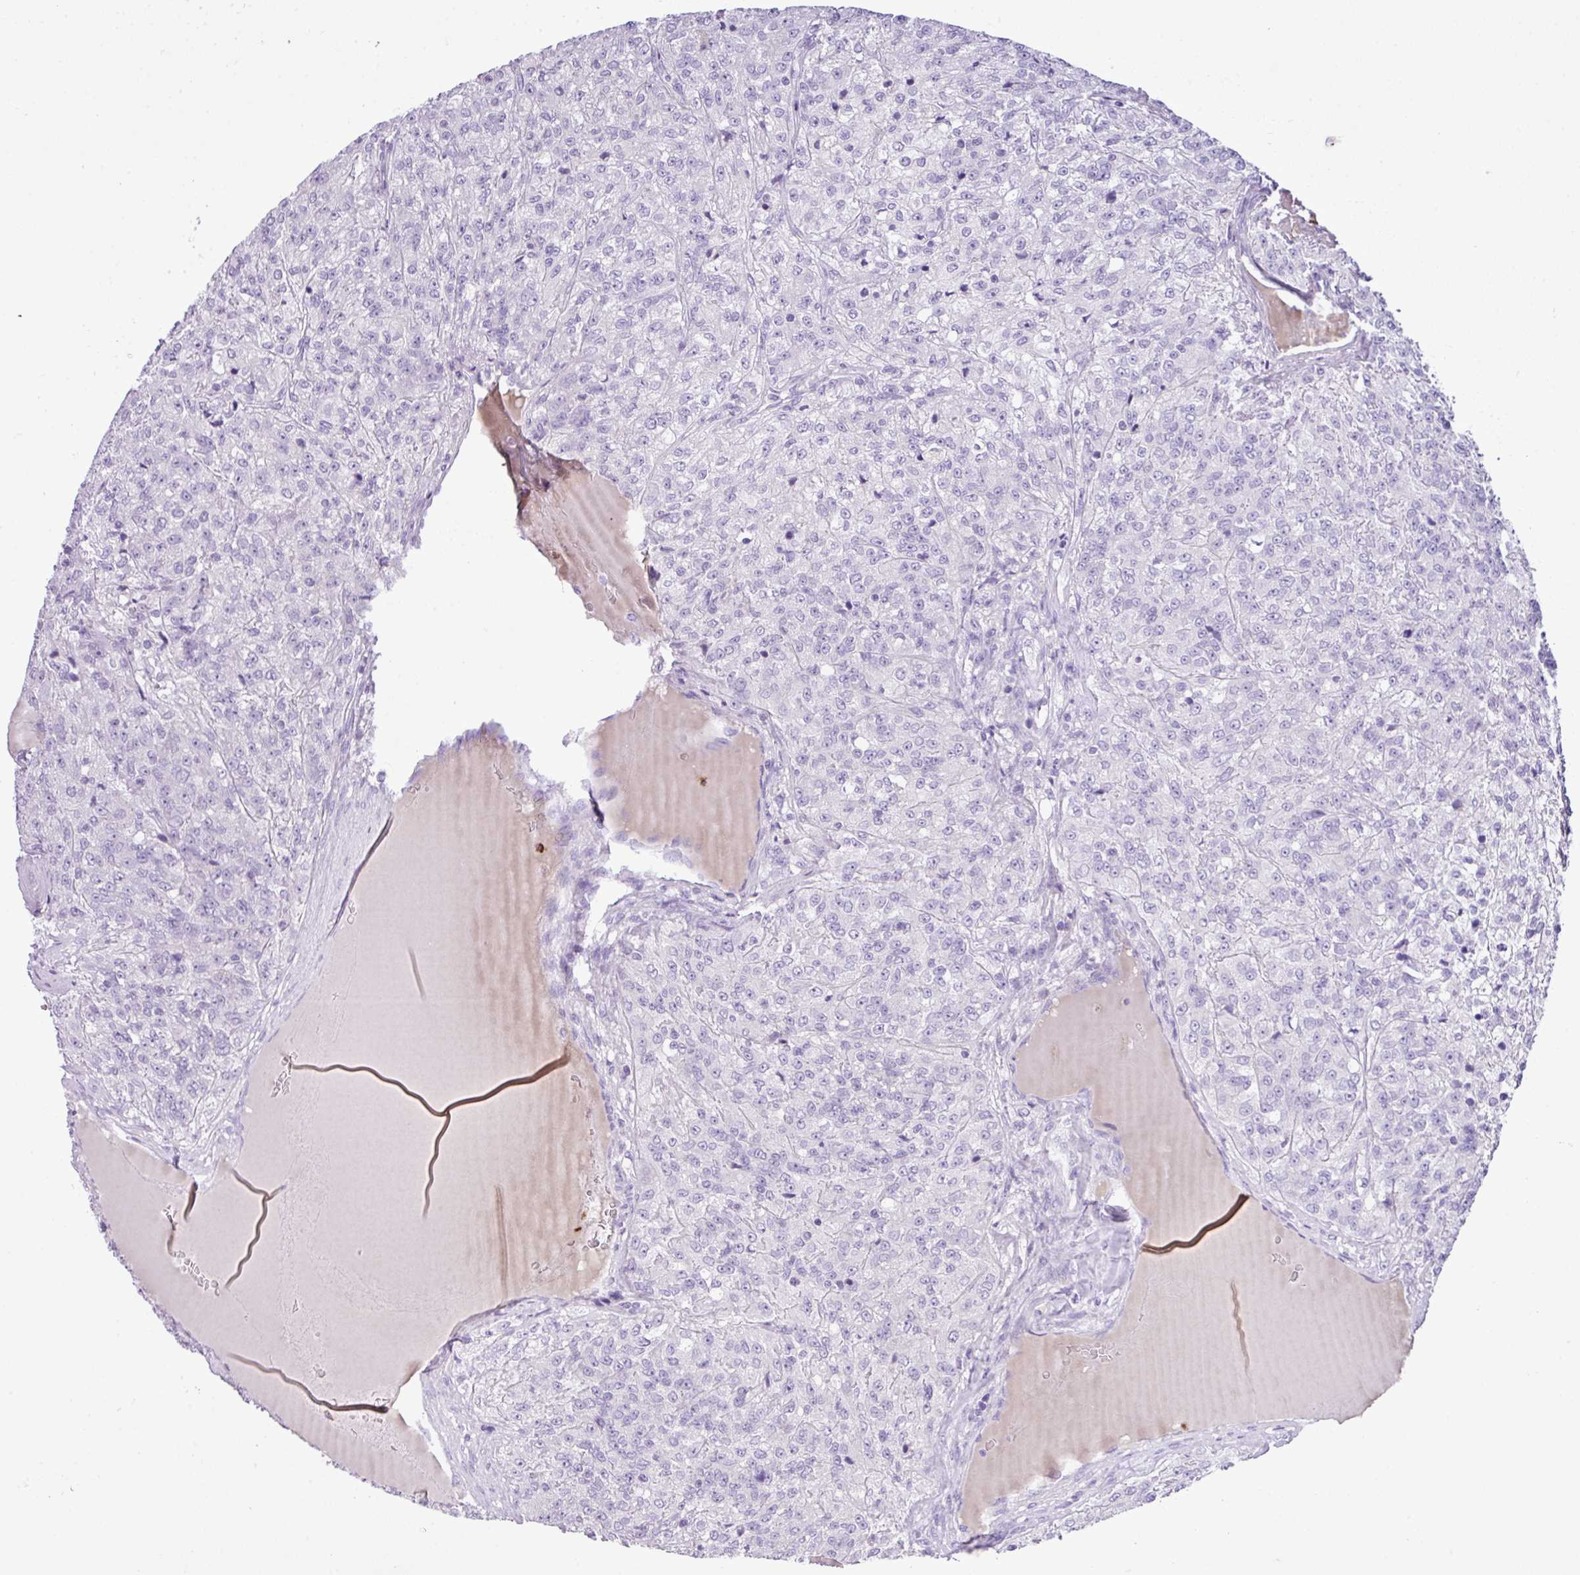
{"staining": {"intensity": "negative", "quantity": "none", "location": "none"}, "tissue": "renal cancer", "cell_type": "Tumor cells", "image_type": "cancer", "snomed": [{"axis": "morphology", "description": "Adenocarcinoma, NOS"}, {"axis": "topography", "description": "Kidney"}], "caption": "Immunohistochemistry micrograph of adenocarcinoma (renal) stained for a protein (brown), which exhibits no staining in tumor cells. (Immunohistochemistry, brightfield microscopy, high magnification).", "gene": "HTR3E", "patient": {"sex": "female", "age": 63}}